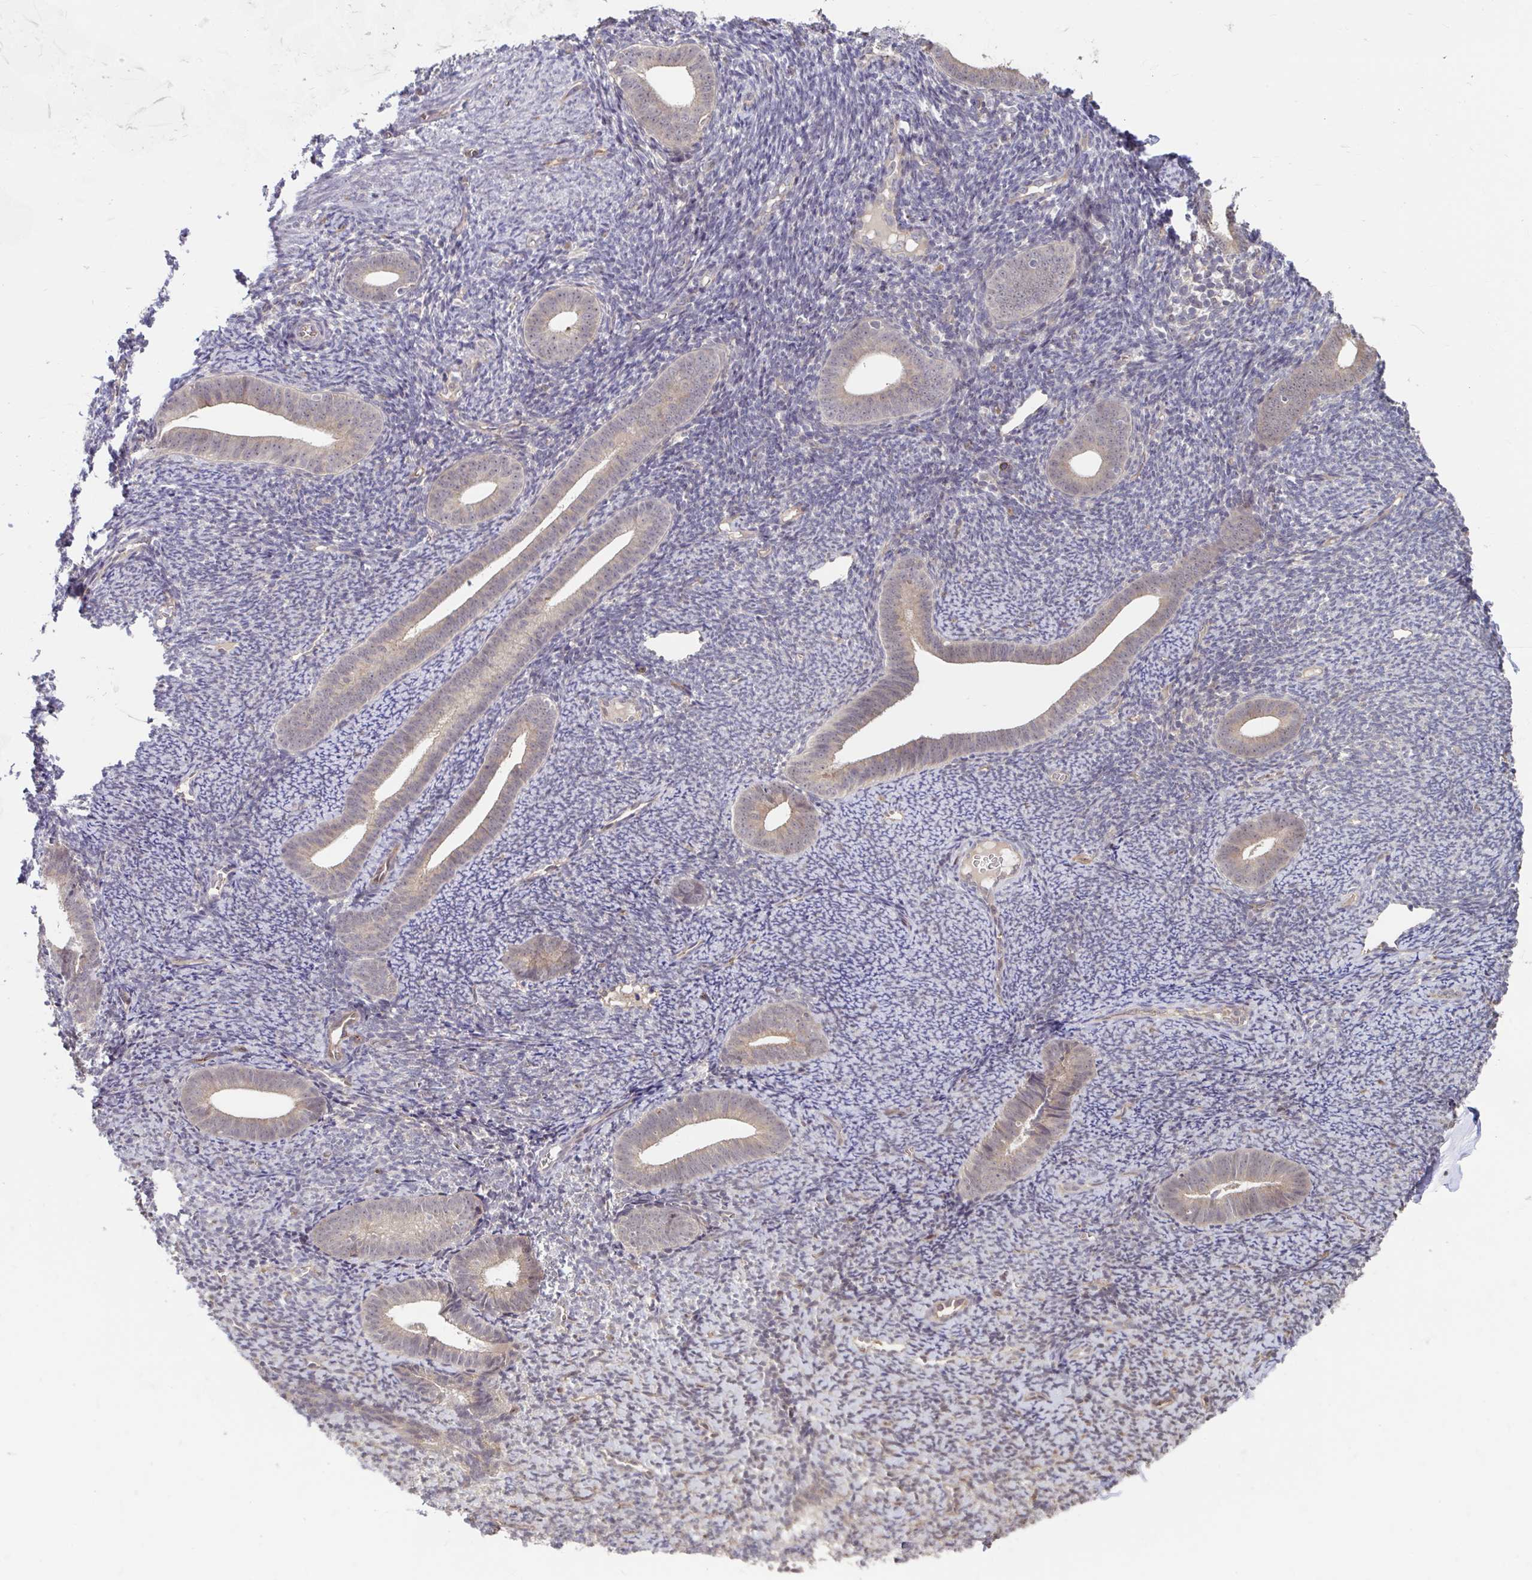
{"staining": {"intensity": "negative", "quantity": "none", "location": "none"}, "tissue": "endometrium", "cell_type": "Cells in endometrial stroma", "image_type": "normal", "snomed": [{"axis": "morphology", "description": "Normal tissue, NOS"}, {"axis": "topography", "description": "Endometrium"}], "caption": "A photomicrograph of endometrium stained for a protein exhibits no brown staining in cells in endometrial stroma.", "gene": "STYXL1", "patient": {"sex": "female", "age": 39}}